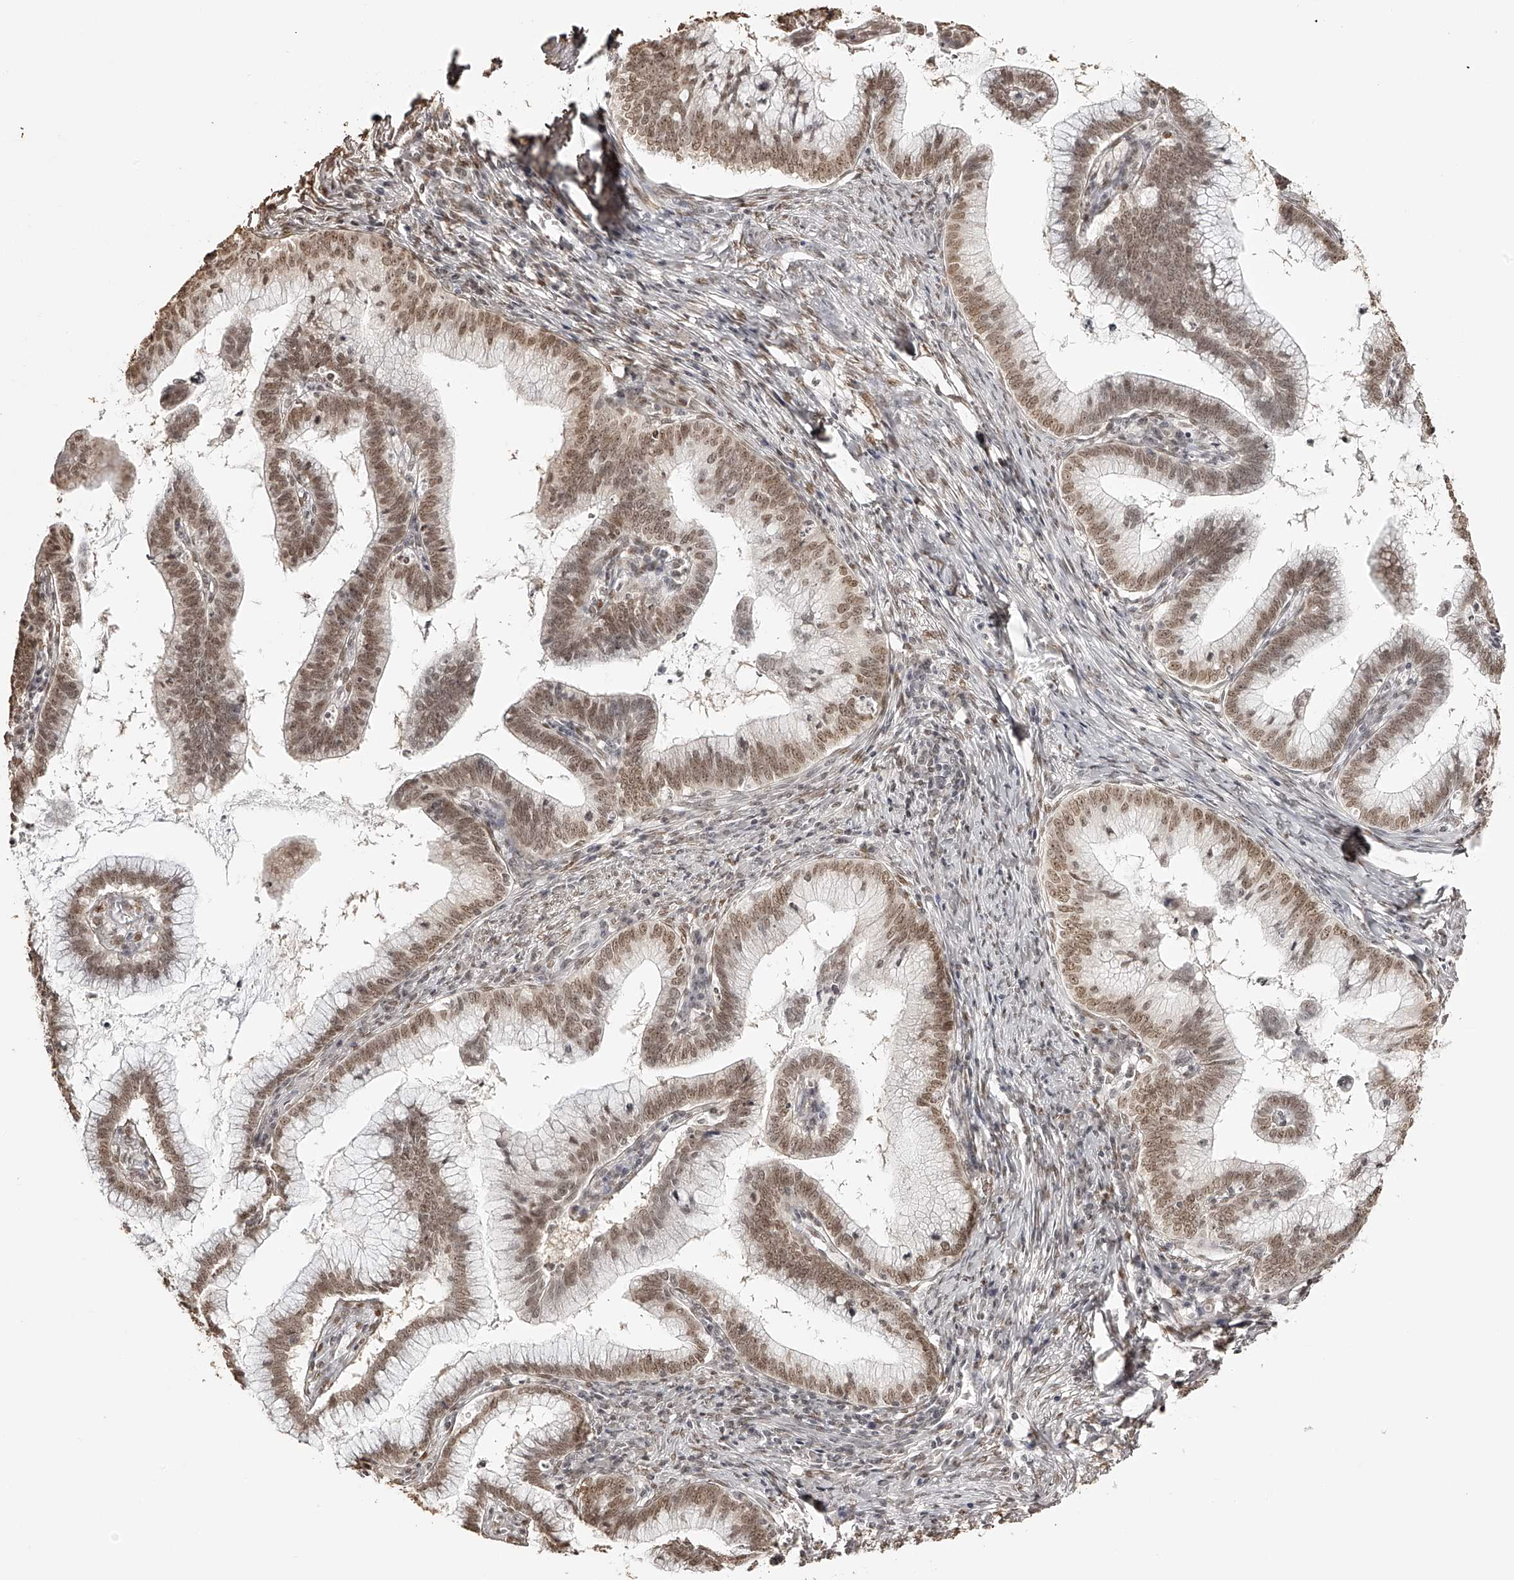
{"staining": {"intensity": "moderate", "quantity": ">75%", "location": "nuclear"}, "tissue": "cervical cancer", "cell_type": "Tumor cells", "image_type": "cancer", "snomed": [{"axis": "morphology", "description": "Adenocarcinoma, NOS"}, {"axis": "topography", "description": "Cervix"}], "caption": "Cervical cancer stained for a protein (brown) displays moderate nuclear positive positivity in approximately >75% of tumor cells.", "gene": "ZNF503", "patient": {"sex": "female", "age": 36}}